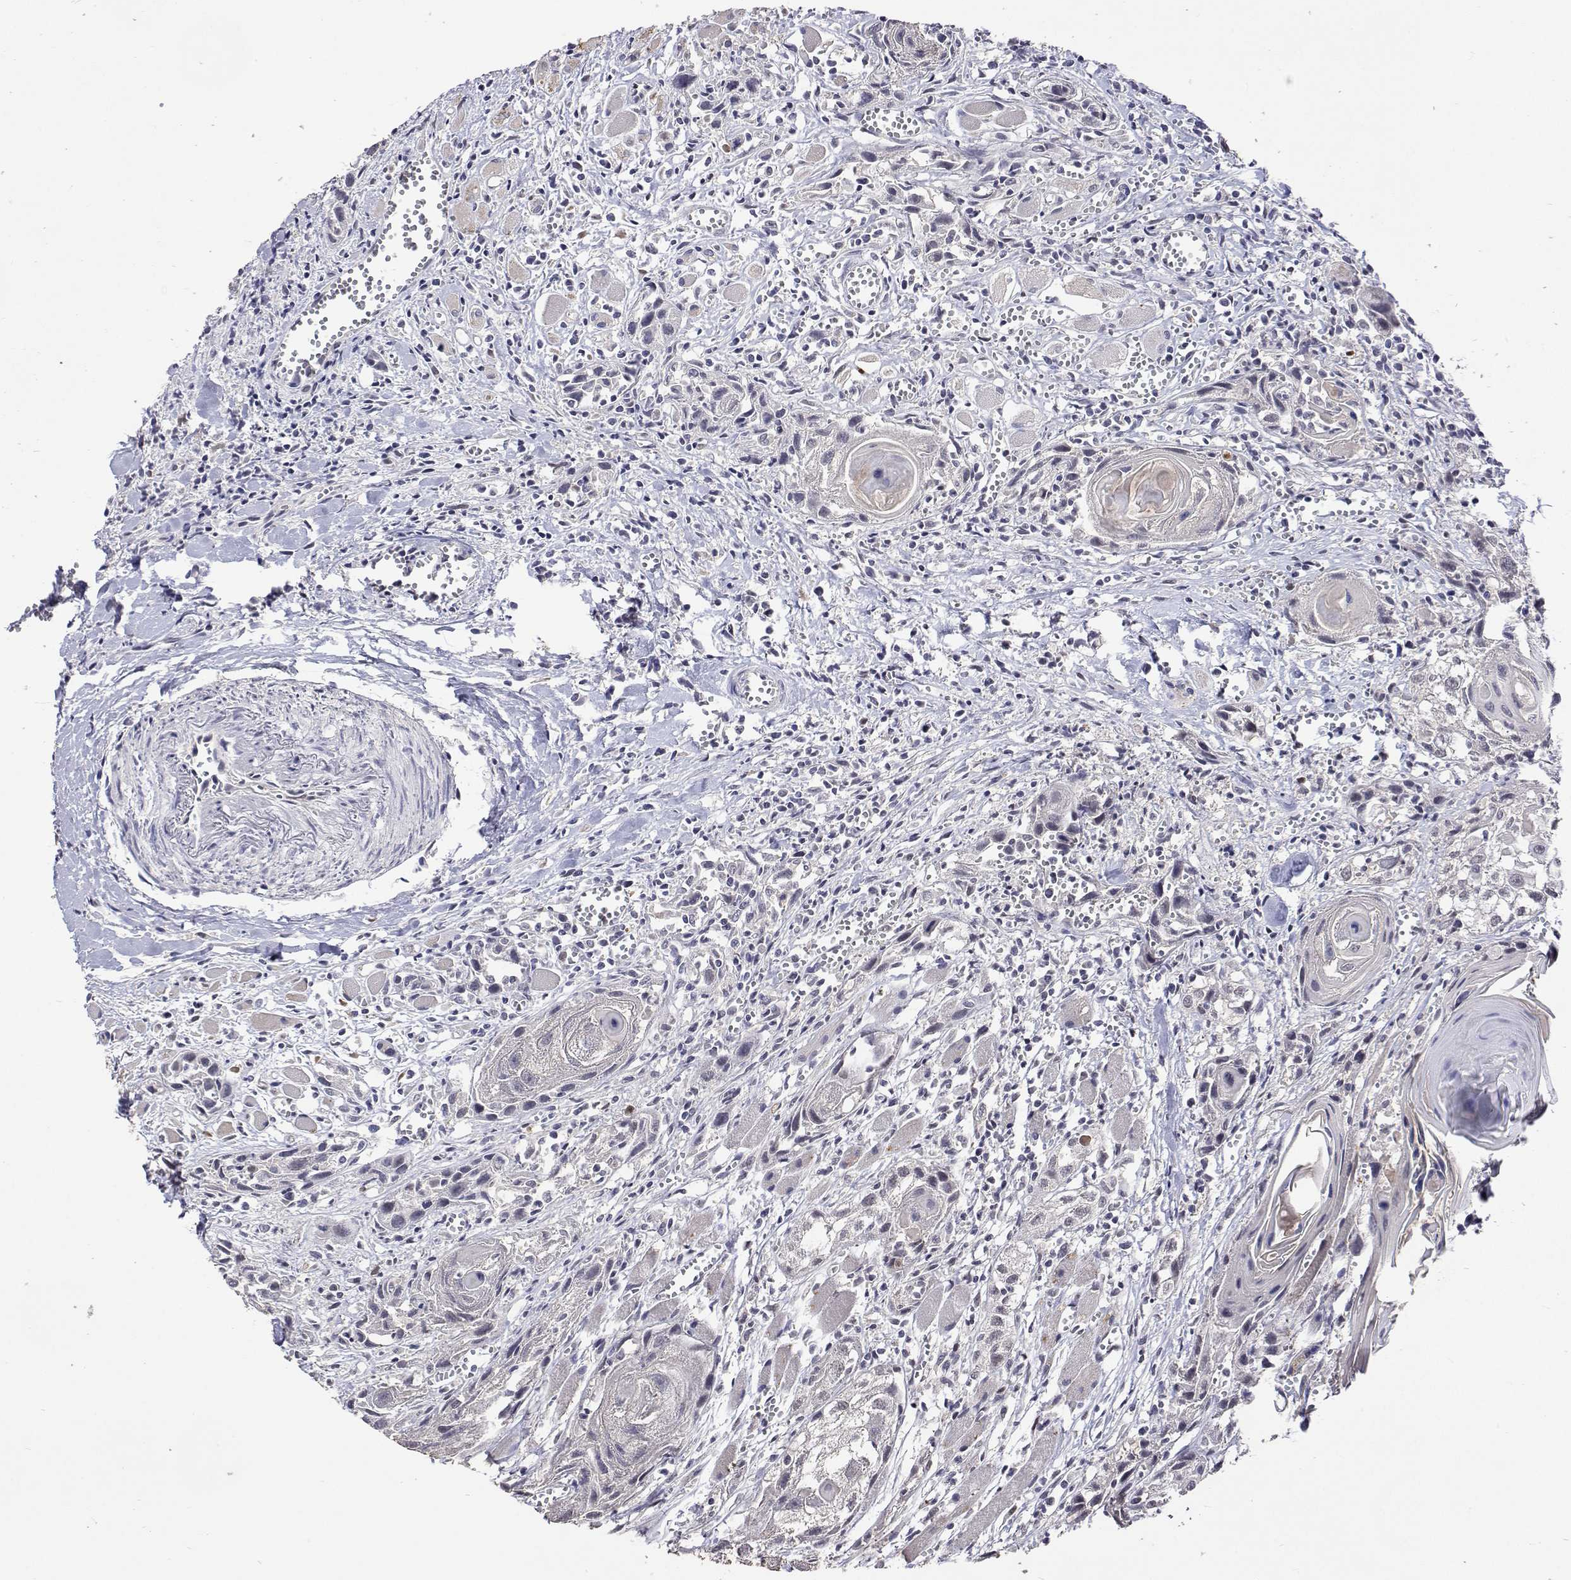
{"staining": {"intensity": "negative", "quantity": "none", "location": "none"}, "tissue": "head and neck cancer", "cell_type": "Tumor cells", "image_type": "cancer", "snomed": [{"axis": "morphology", "description": "Squamous cell carcinoma, NOS"}, {"axis": "topography", "description": "Head-Neck"}], "caption": "The photomicrograph reveals no significant positivity in tumor cells of head and neck cancer (squamous cell carcinoma).", "gene": "HNRNPA0", "patient": {"sex": "female", "age": 80}}